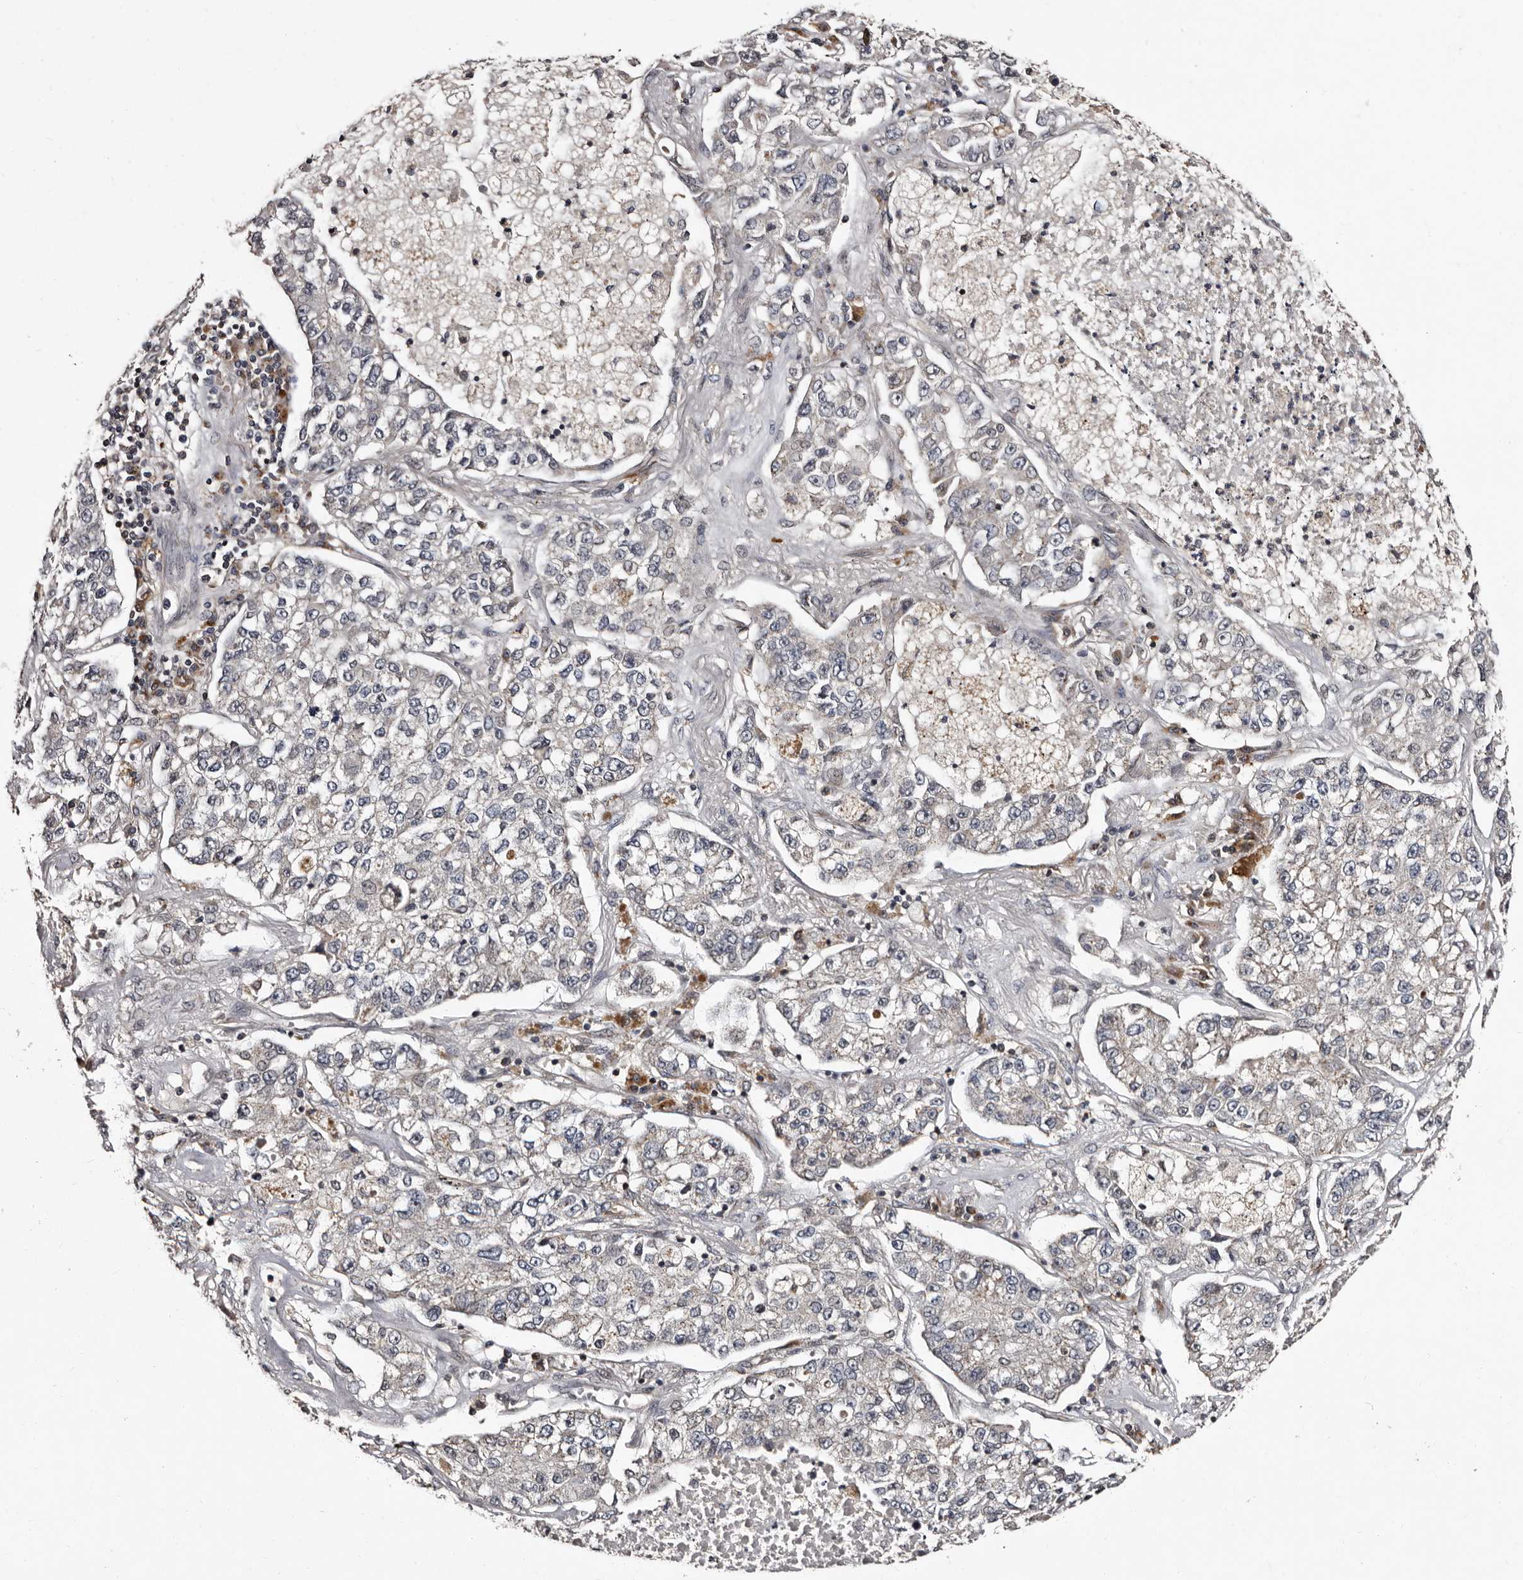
{"staining": {"intensity": "negative", "quantity": "none", "location": "none"}, "tissue": "lung cancer", "cell_type": "Tumor cells", "image_type": "cancer", "snomed": [{"axis": "morphology", "description": "Adenocarcinoma, NOS"}, {"axis": "topography", "description": "Lung"}], "caption": "DAB immunohistochemical staining of human lung cancer exhibits no significant expression in tumor cells.", "gene": "DNPH1", "patient": {"sex": "male", "age": 49}}